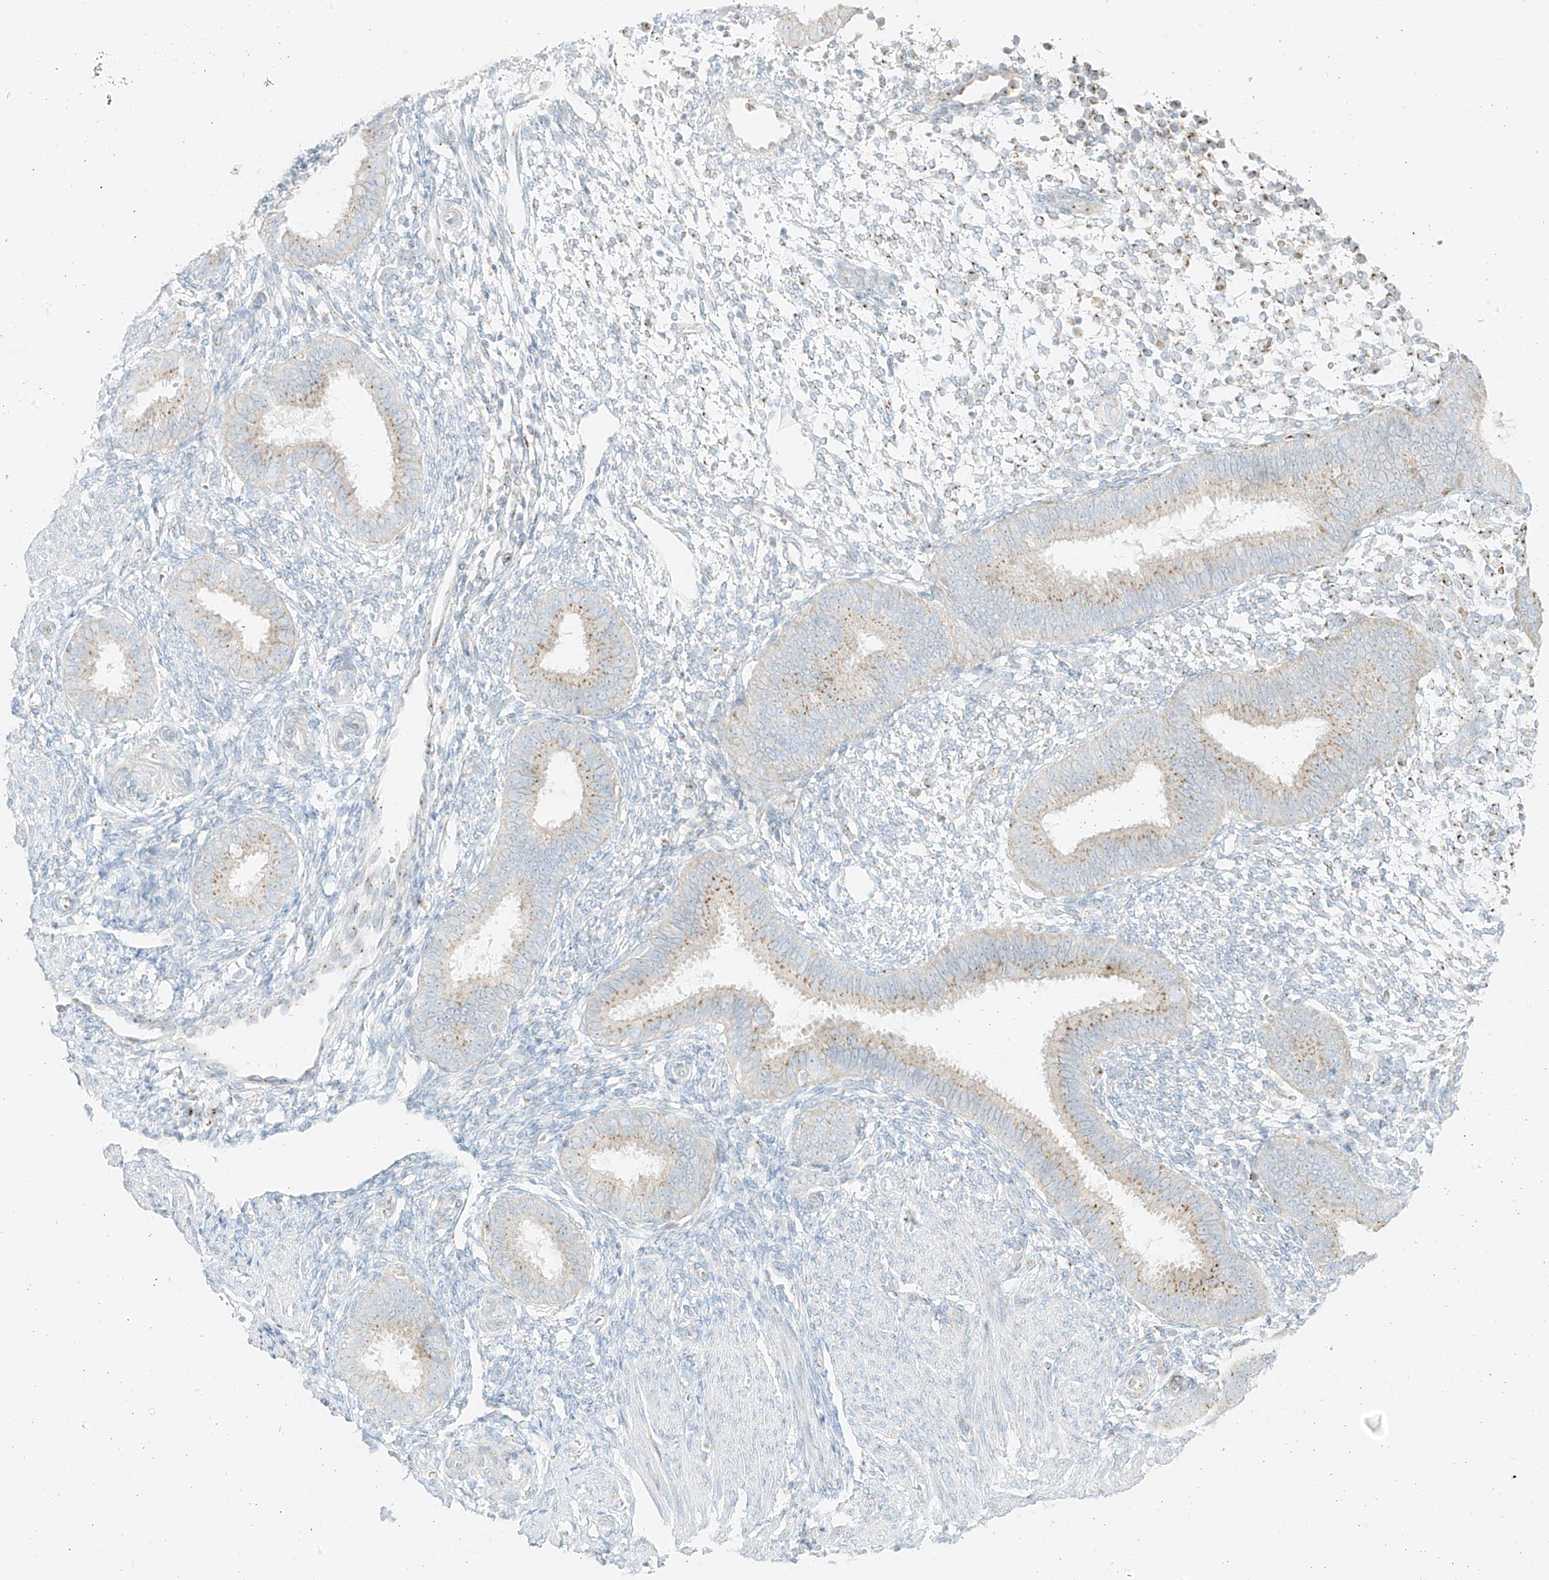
{"staining": {"intensity": "moderate", "quantity": "<25%", "location": "cytoplasmic/membranous"}, "tissue": "endometrium", "cell_type": "Cells in endometrial stroma", "image_type": "normal", "snomed": [{"axis": "morphology", "description": "Normal tissue, NOS"}, {"axis": "topography", "description": "Uterus"}, {"axis": "topography", "description": "Endometrium"}], "caption": "Benign endometrium exhibits moderate cytoplasmic/membranous expression in approximately <25% of cells in endometrial stroma (IHC, brightfield microscopy, high magnification)..", "gene": "TMEM87B", "patient": {"sex": "female", "age": 48}}